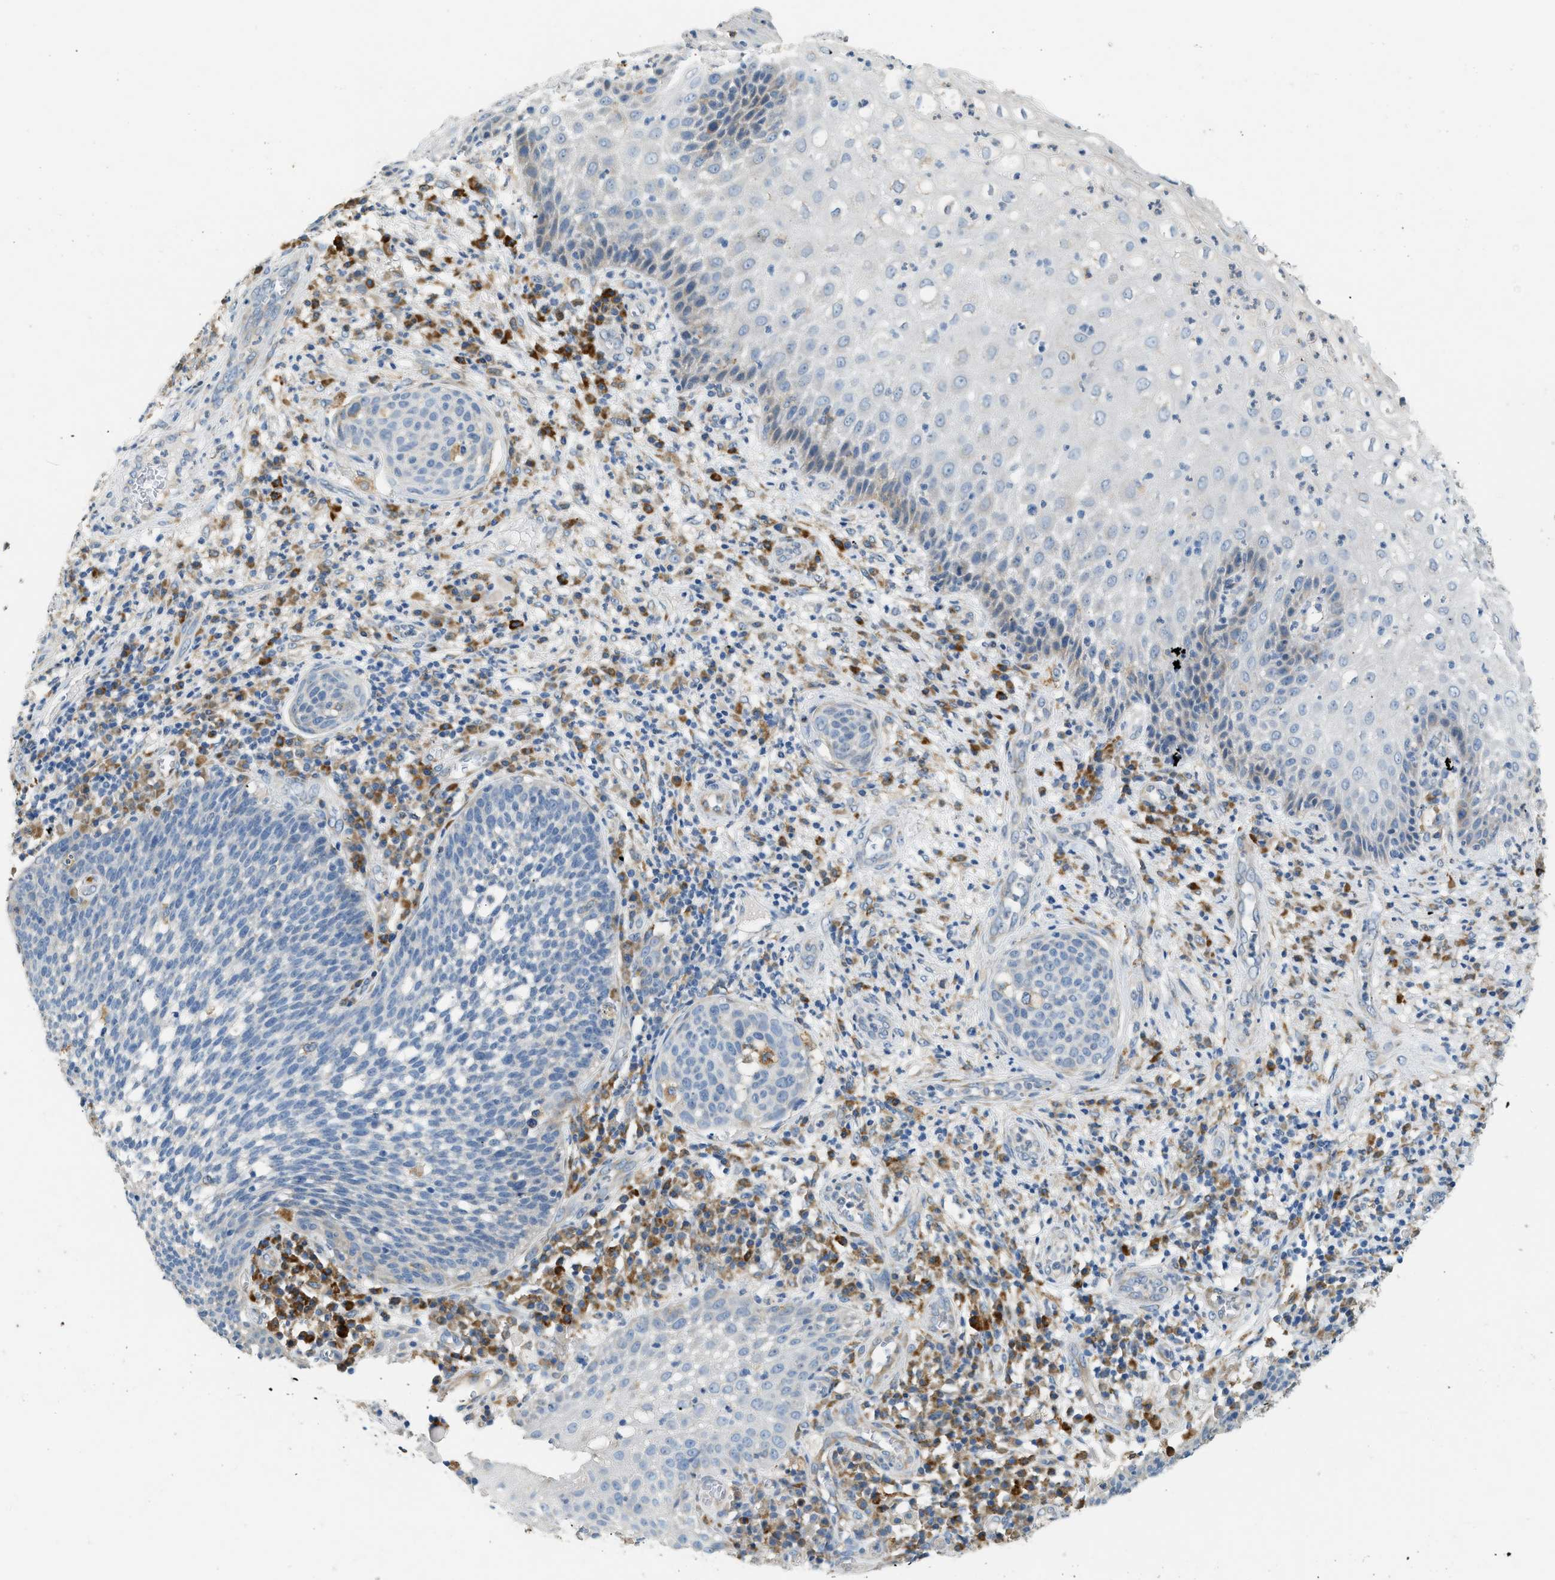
{"staining": {"intensity": "negative", "quantity": "none", "location": "none"}, "tissue": "cervical cancer", "cell_type": "Tumor cells", "image_type": "cancer", "snomed": [{"axis": "morphology", "description": "Squamous cell carcinoma, NOS"}, {"axis": "topography", "description": "Cervix"}], "caption": "Squamous cell carcinoma (cervical) was stained to show a protein in brown. There is no significant expression in tumor cells. The staining is performed using DAB (3,3'-diaminobenzidine) brown chromogen with nuclei counter-stained in using hematoxylin.", "gene": "CTSB", "patient": {"sex": "female", "age": 34}}